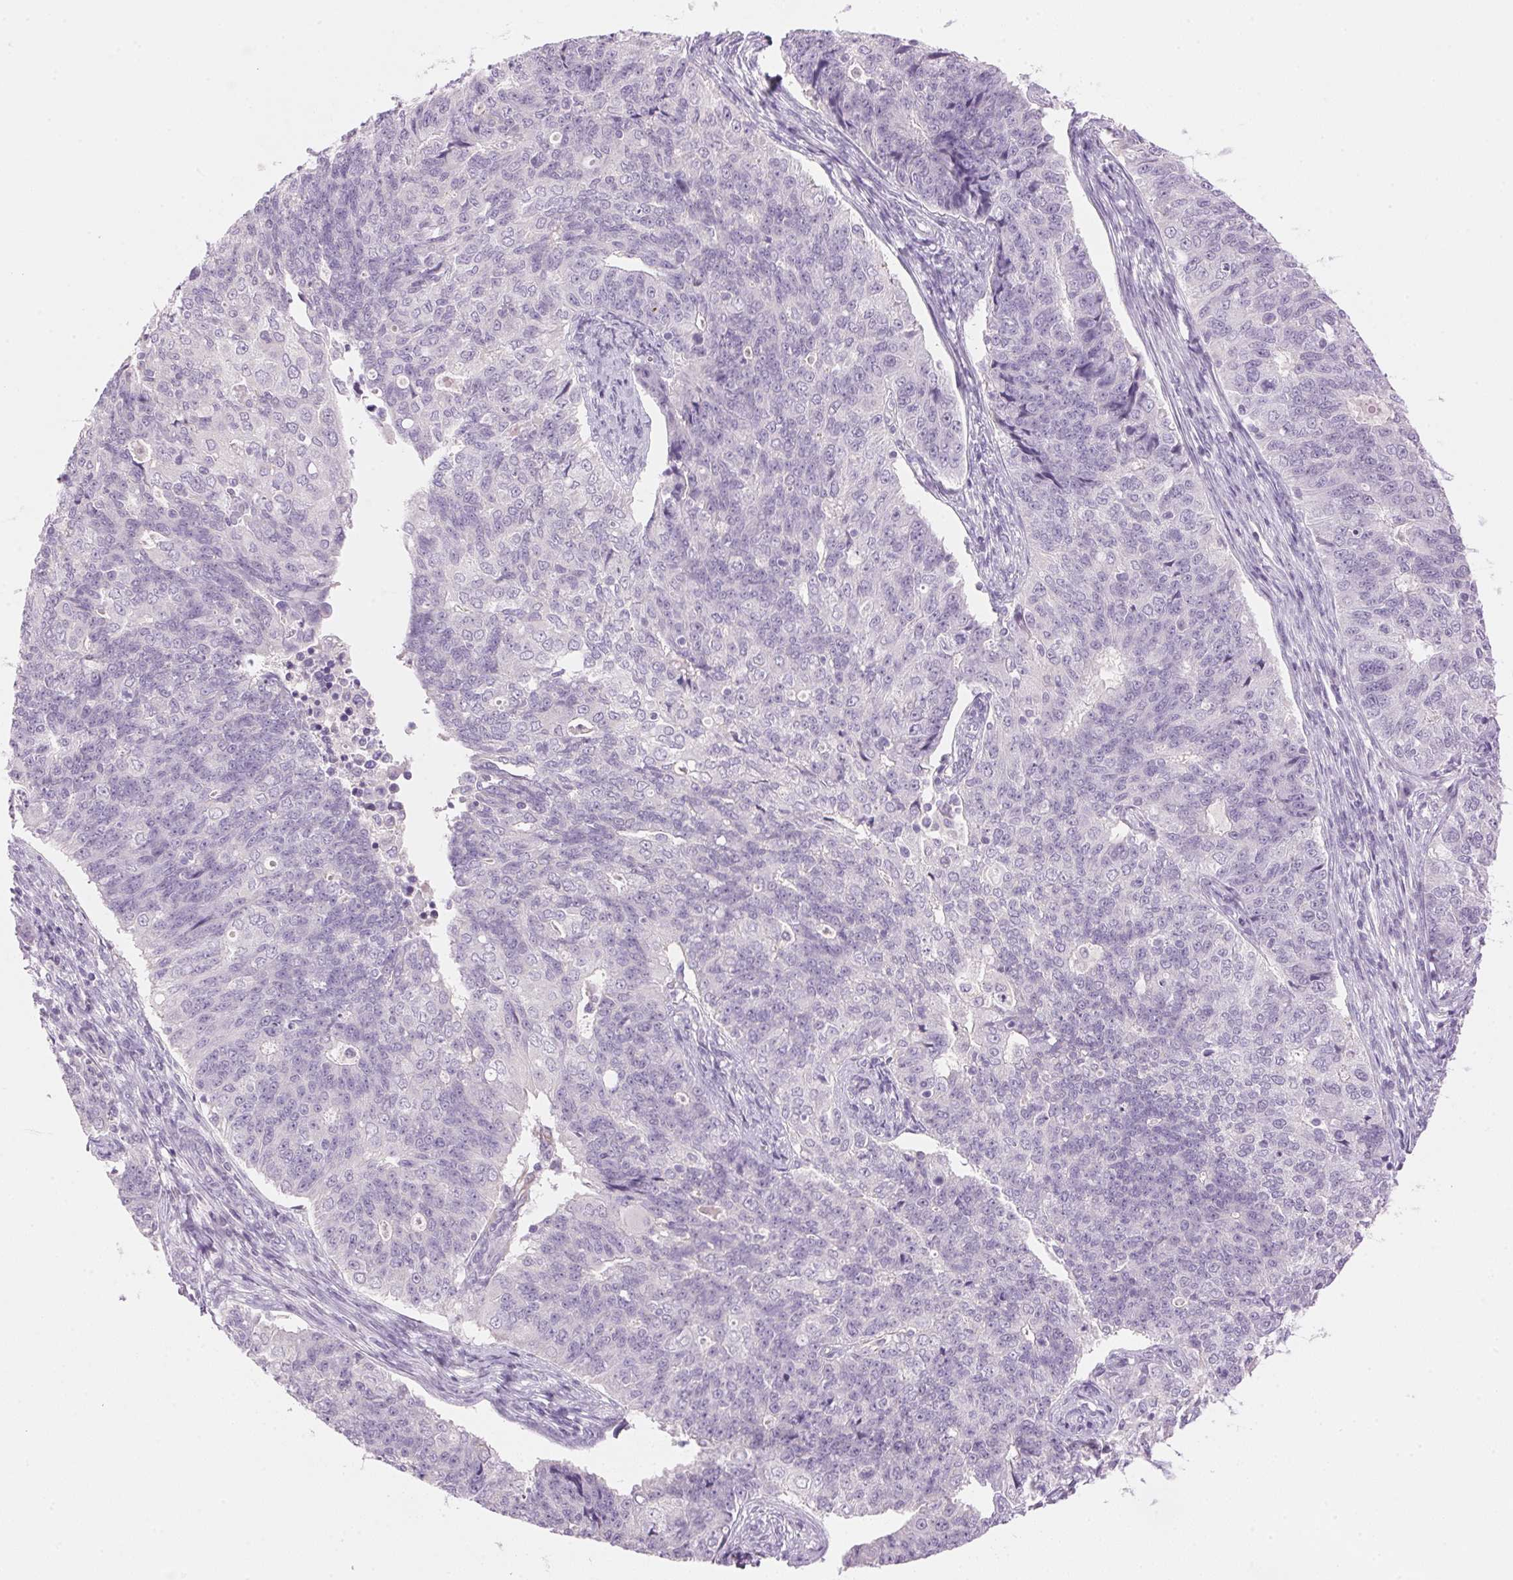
{"staining": {"intensity": "negative", "quantity": "none", "location": "none"}, "tissue": "endometrial cancer", "cell_type": "Tumor cells", "image_type": "cancer", "snomed": [{"axis": "morphology", "description": "Adenocarcinoma, NOS"}, {"axis": "topography", "description": "Endometrium"}], "caption": "A high-resolution photomicrograph shows immunohistochemistry staining of endometrial cancer, which reveals no significant positivity in tumor cells. (DAB (3,3'-diaminobenzidine) IHC visualized using brightfield microscopy, high magnification).", "gene": "HSD17B2", "patient": {"sex": "female", "age": 43}}